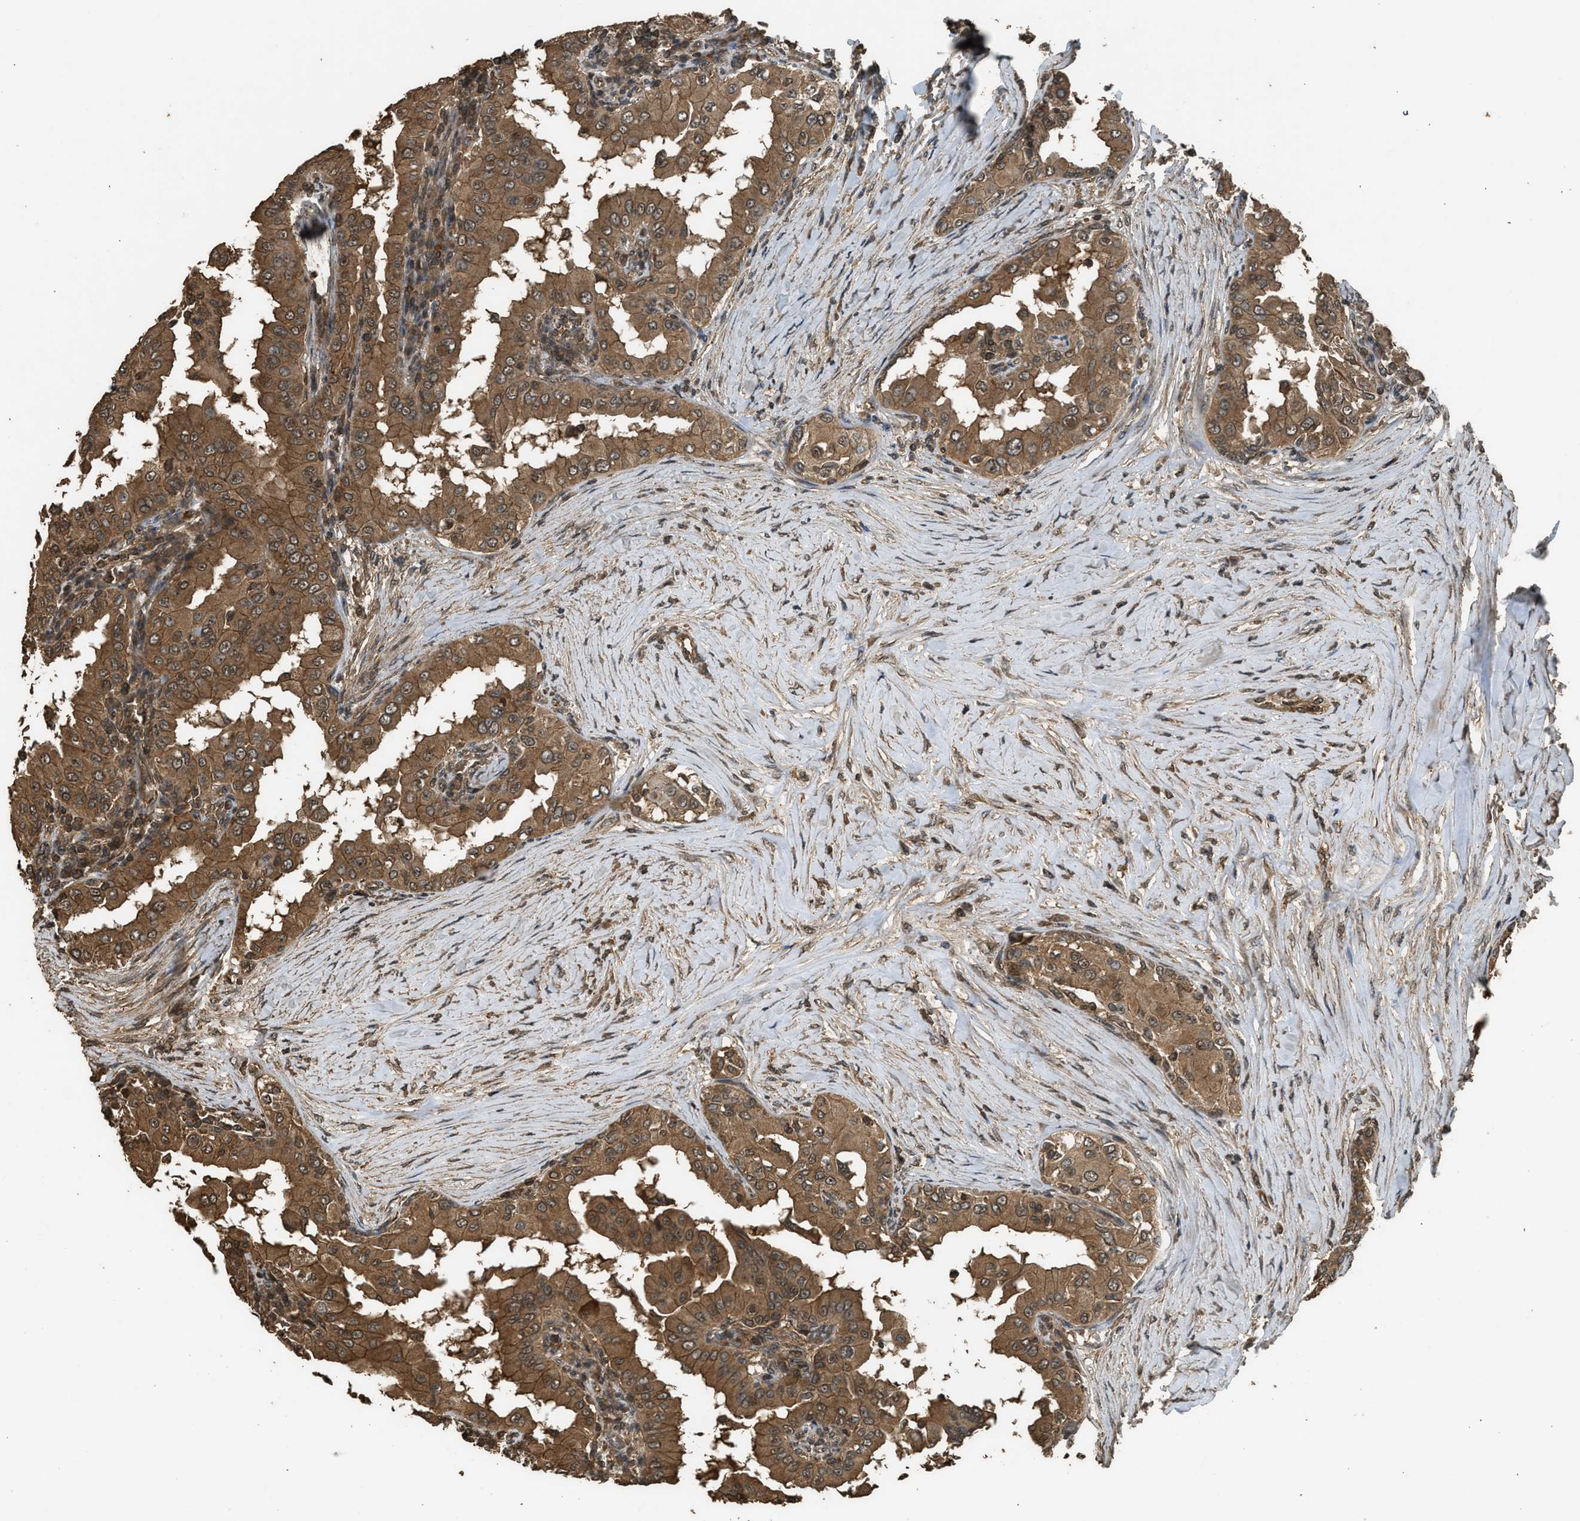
{"staining": {"intensity": "strong", "quantity": ">75%", "location": "cytoplasmic/membranous"}, "tissue": "thyroid cancer", "cell_type": "Tumor cells", "image_type": "cancer", "snomed": [{"axis": "morphology", "description": "Papillary adenocarcinoma, NOS"}, {"axis": "topography", "description": "Thyroid gland"}], "caption": "Tumor cells demonstrate strong cytoplasmic/membranous positivity in approximately >75% of cells in papillary adenocarcinoma (thyroid).", "gene": "MYBL2", "patient": {"sex": "male", "age": 33}}